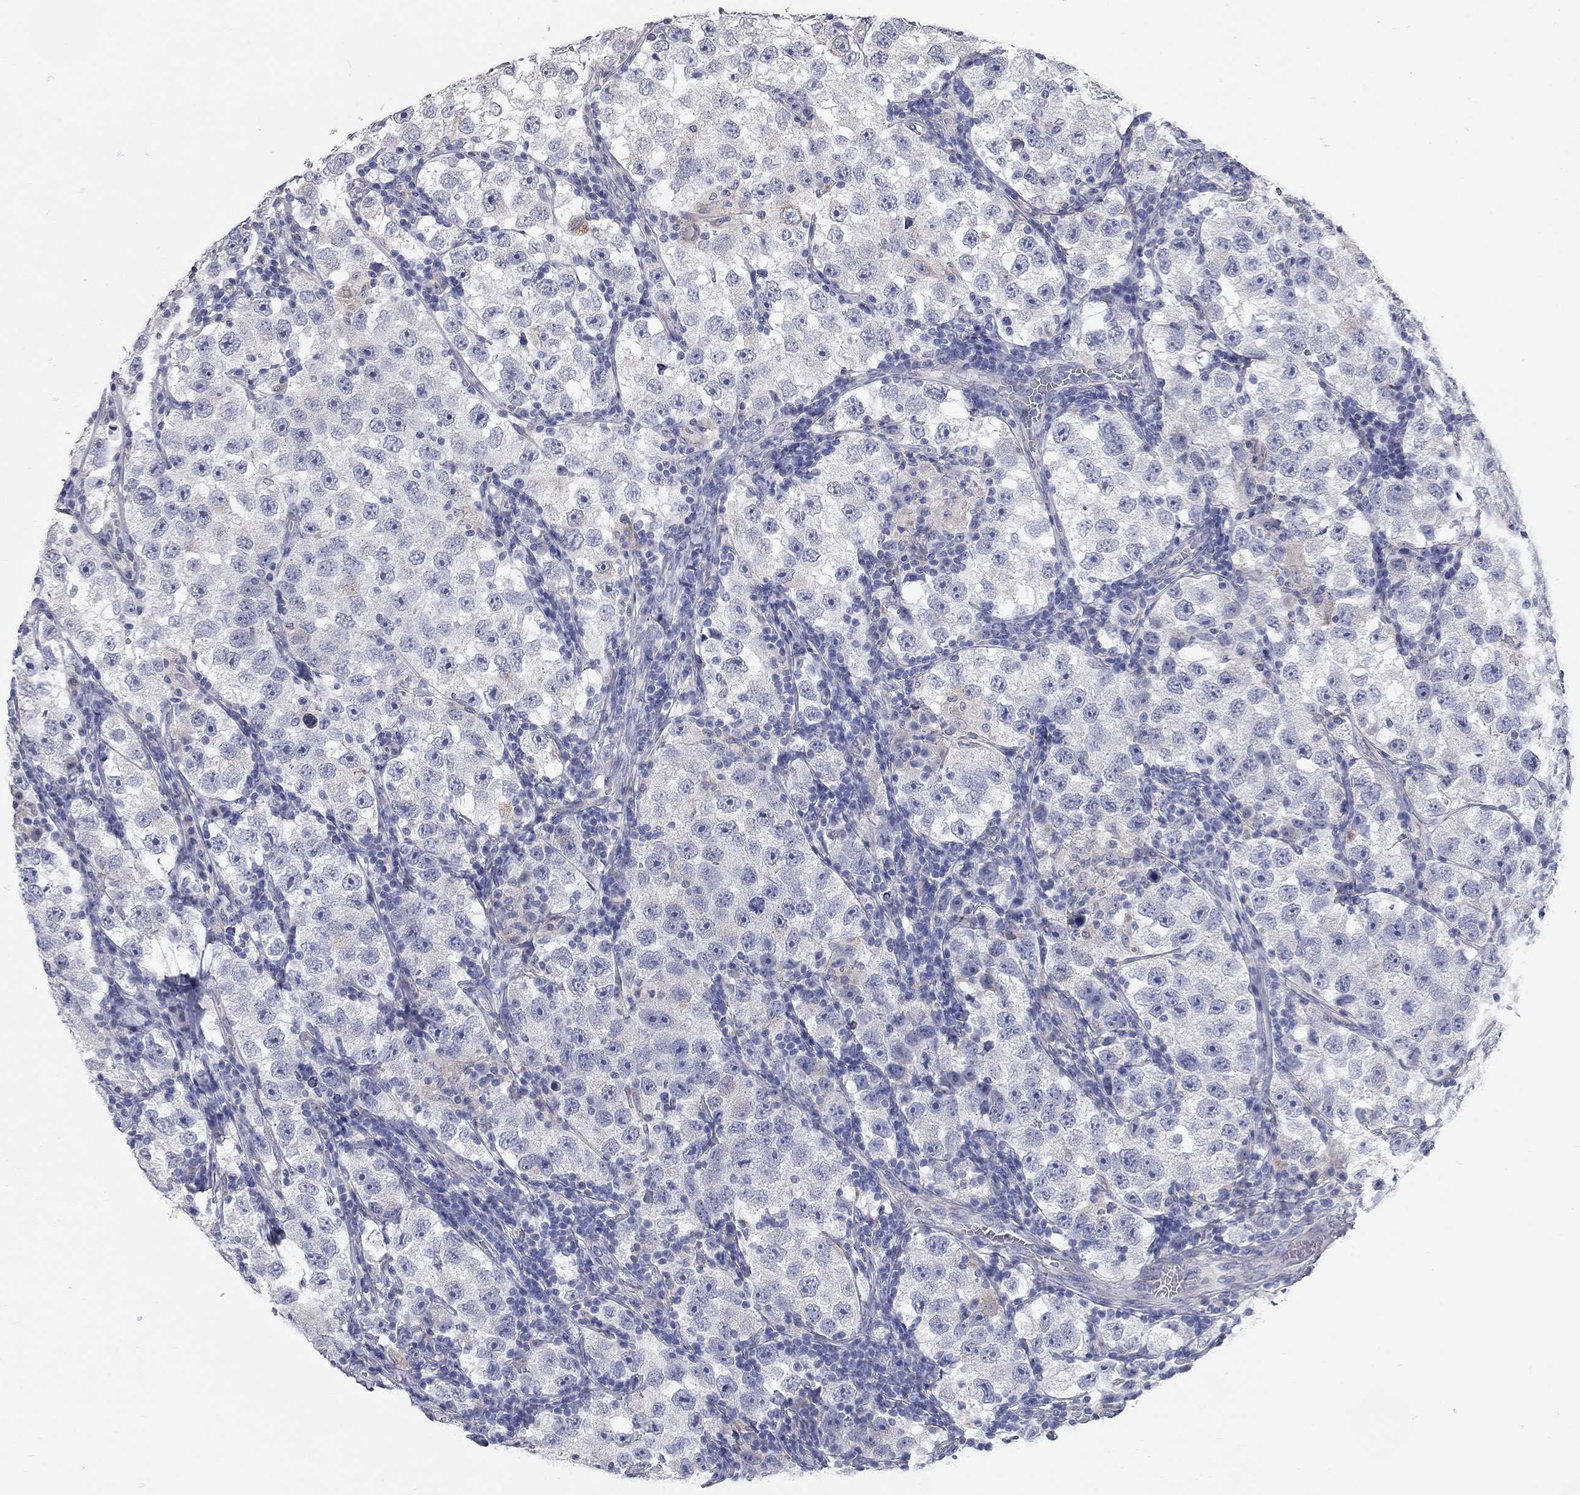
{"staining": {"intensity": "negative", "quantity": "none", "location": "none"}, "tissue": "testis cancer", "cell_type": "Tumor cells", "image_type": "cancer", "snomed": [{"axis": "morphology", "description": "Seminoma, NOS"}, {"axis": "topography", "description": "Testis"}], "caption": "This is an IHC histopathology image of human seminoma (testis). There is no staining in tumor cells.", "gene": "XAGE2", "patient": {"sex": "male", "age": 26}}